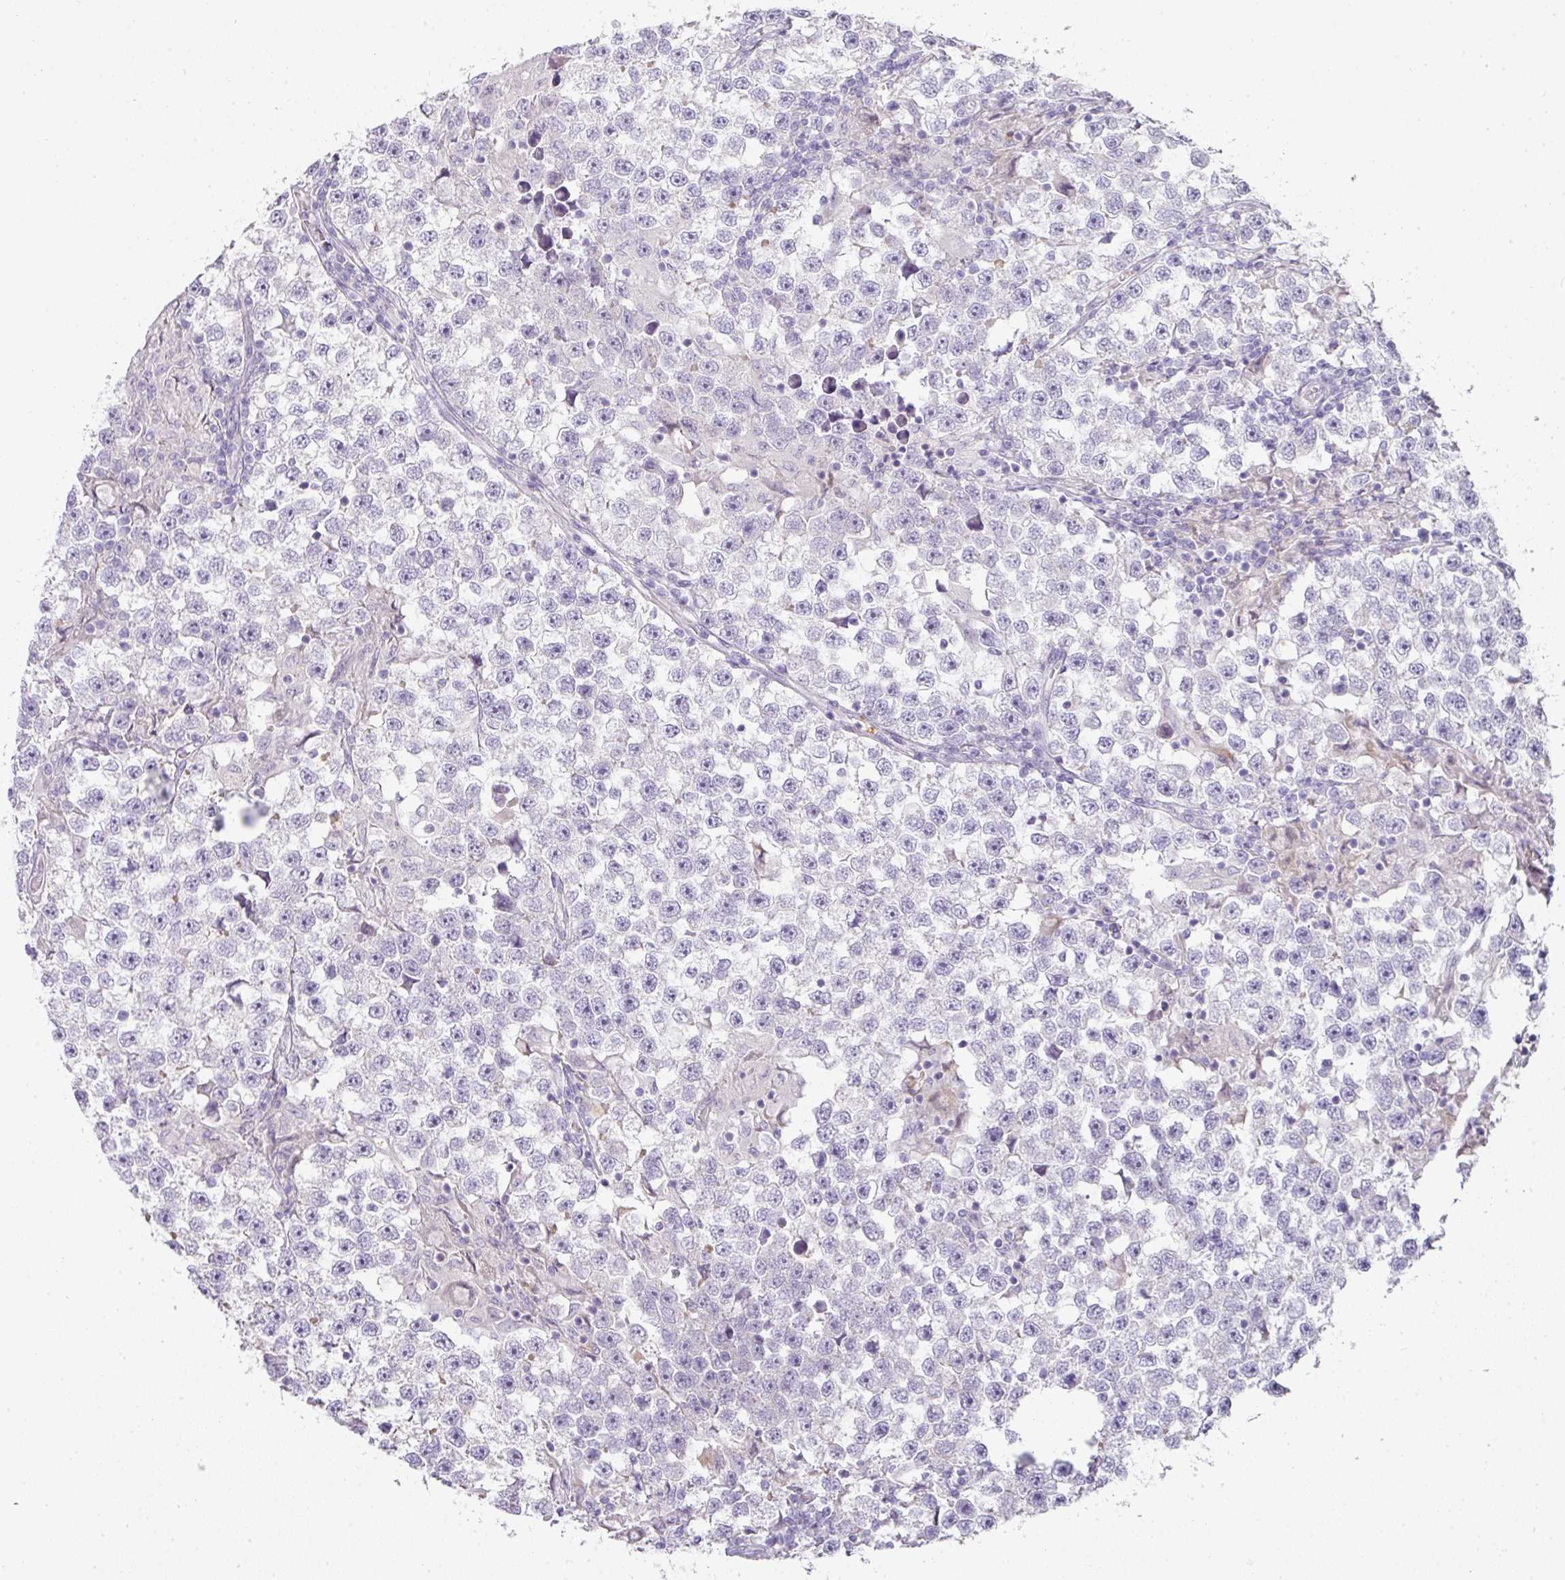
{"staining": {"intensity": "negative", "quantity": "none", "location": "none"}, "tissue": "testis cancer", "cell_type": "Tumor cells", "image_type": "cancer", "snomed": [{"axis": "morphology", "description": "Seminoma, NOS"}, {"axis": "topography", "description": "Testis"}], "caption": "There is no significant positivity in tumor cells of testis seminoma.", "gene": "HHEX", "patient": {"sex": "male", "age": 46}}